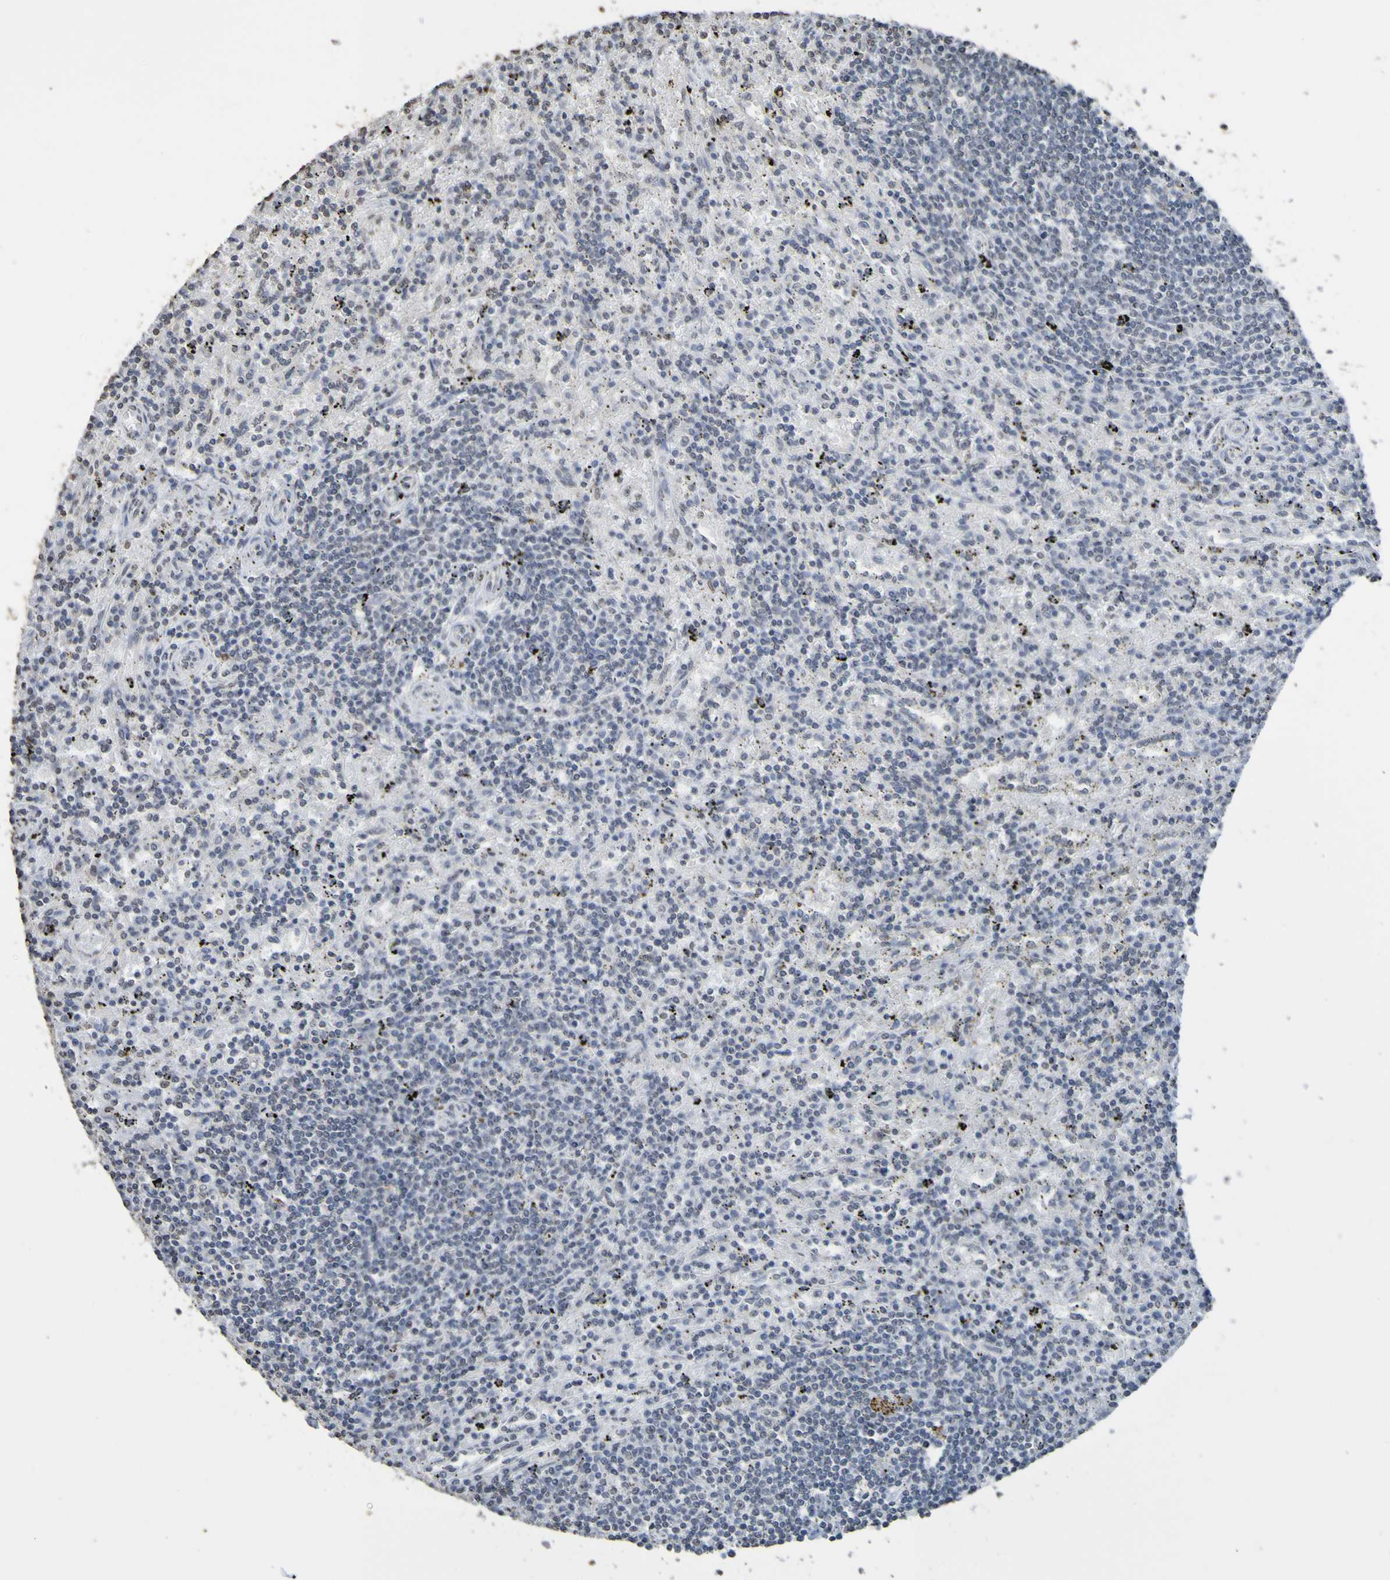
{"staining": {"intensity": "negative", "quantity": "none", "location": "none"}, "tissue": "lymphoma", "cell_type": "Tumor cells", "image_type": "cancer", "snomed": [{"axis": "morphology", "description": "Malignant lymphoma, non-Hodgkin's type, Low grade"}, {"axis": "topography", "description": "Spleen"}], "caption": "Low-grade malignant lymphoma, non-Hodgkin's type stained for a protein using immunohistochemistry (IHC) shows no staining tumor cells.", "gene": "ALKBH2", "patient": {"sex": "male", "age": 76}}